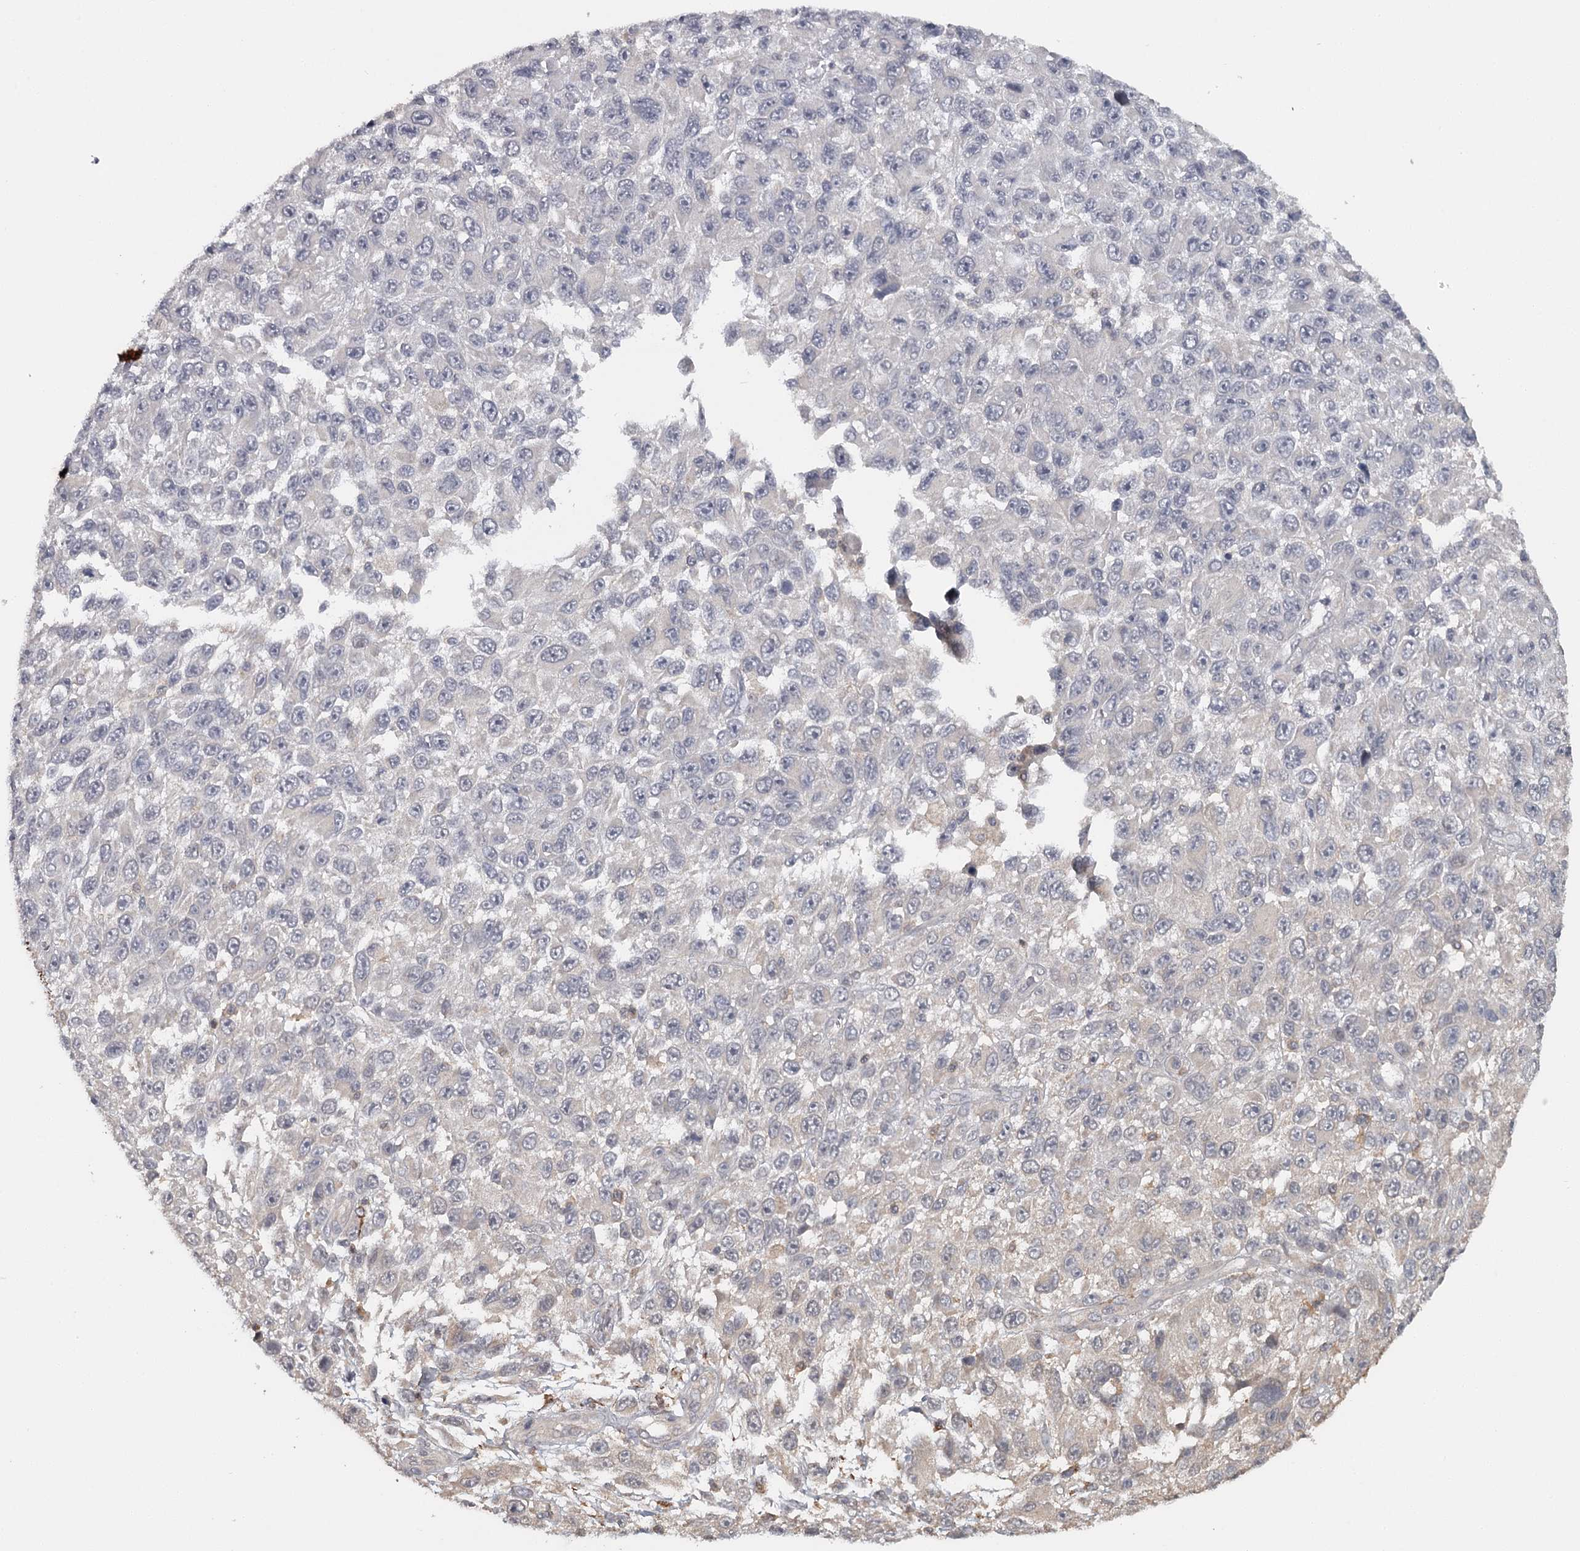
{"staining": {"intensity": "negative", "quantity": "none", "location": "none"}, "tissue": "melanoma", "cell_type": "Tumor cells", "image_type": "cancer", "snomed": [{"axis": "morphology", "description": "Malignant melanoma, NOS"}, {"axis": "topography", "description": "Skin"}], "caption": "A high-resolution micrograph shows IHC staining of melanoma, which displays no significant positivity in tumor cells. (DAB immunohistochemistry, high magnification).", "gene": "FAXC", "patient": {"sex": "female", "age": 96}}